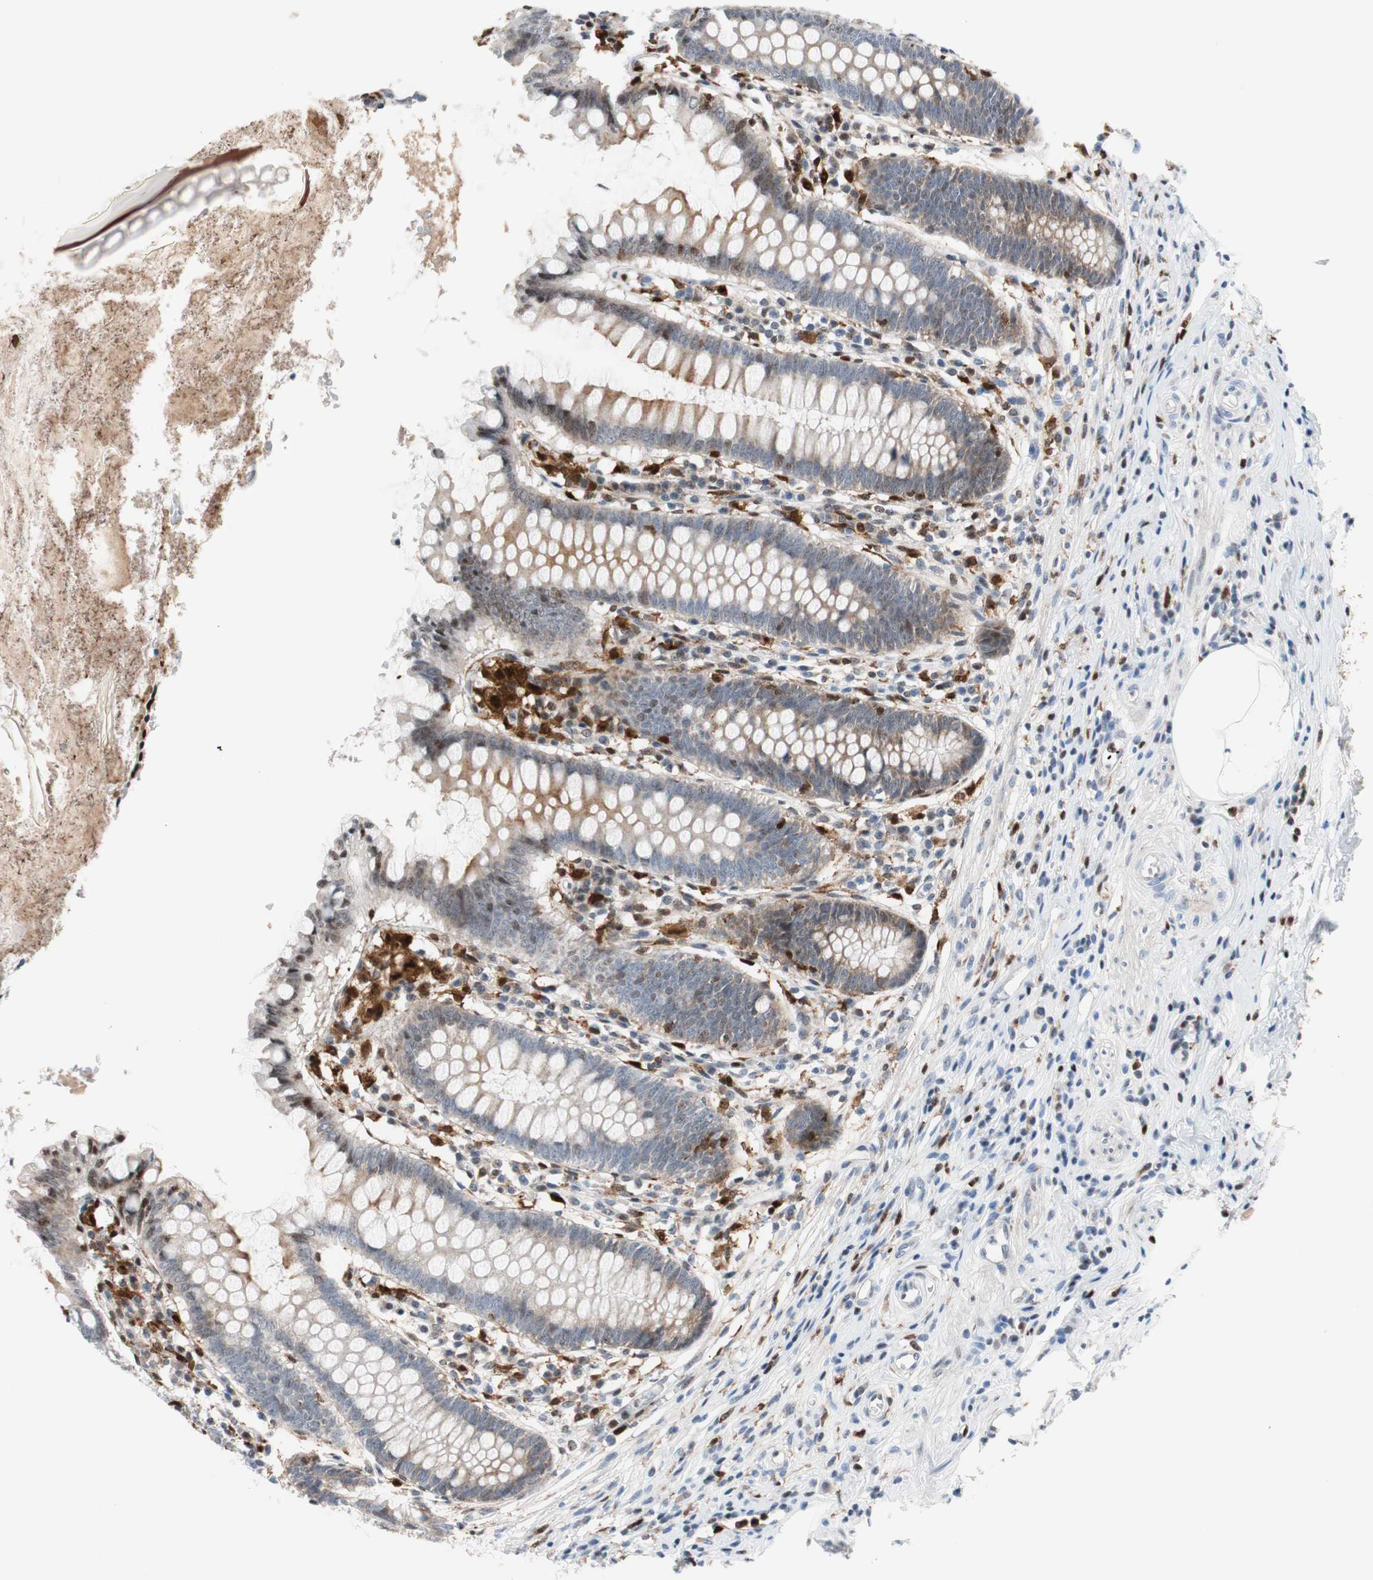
{"staining": {"intensity": "moderate", "quantity": ">75%", "location": "cytoplasmic/membranous,nuclear"}, "tissue": "appendix", "cell_type": "Glandular cells", "image_type": "normal", "snomed": [{"axis": "morphology", "description": "Normal tissue, NOS"}, {"axis": "topography", "description": "Appendix"}], "caption": "A brown stain labels moderate cytoplasmic/membranous,nuclear positivity of a protein in glandular cells of unremarkable appendix. (brown staining indicates protein expression, while blue staining denotes nuclei).", "gene": "RGS10", "patient": {"sex": "female", "age": 50}}